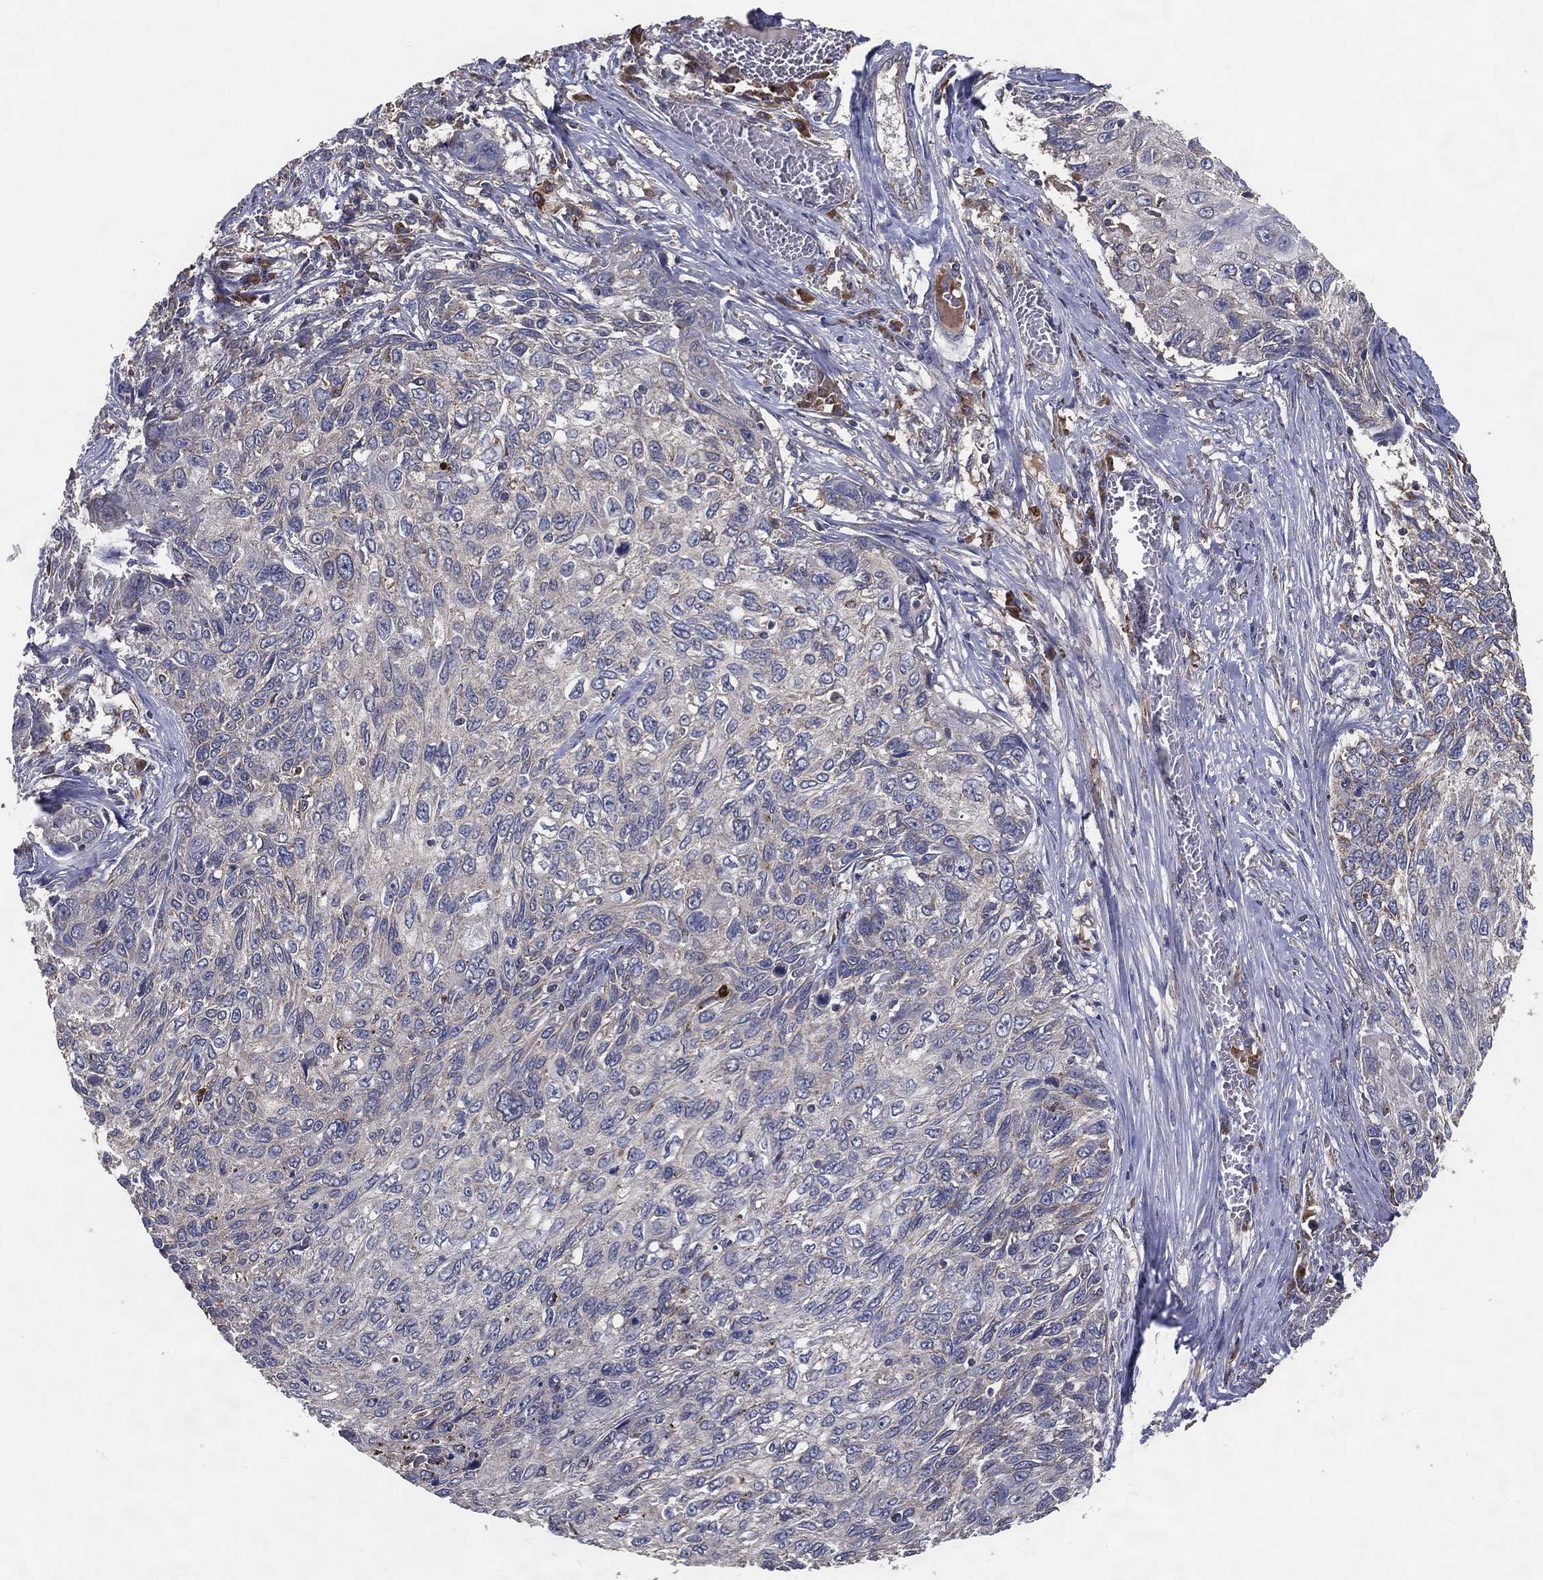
{"staining": {"intensity": "negative", "quantity": "none", "location": "none"}, "tissue": "skin cancer", "cell_type": "Tumor cells", "image_type": "cancer", "snomed": [{"axis": "morphology", "description": "Squamous cell carcinoma, NOS"}, {"axis": "topography", "description": "Skin"}], "caption": "Squamous cell carcinoma (skin) was stained to show a protein in brown. There is no significant positivity in tumor cells. (Brightfield microscopy of DAB (3,3'-diaminobenzidine) immunohistochemistry (IHC) at high magnification).", "gene": "MT-ND1", "patient": {"sex": "male", "age": 92}}